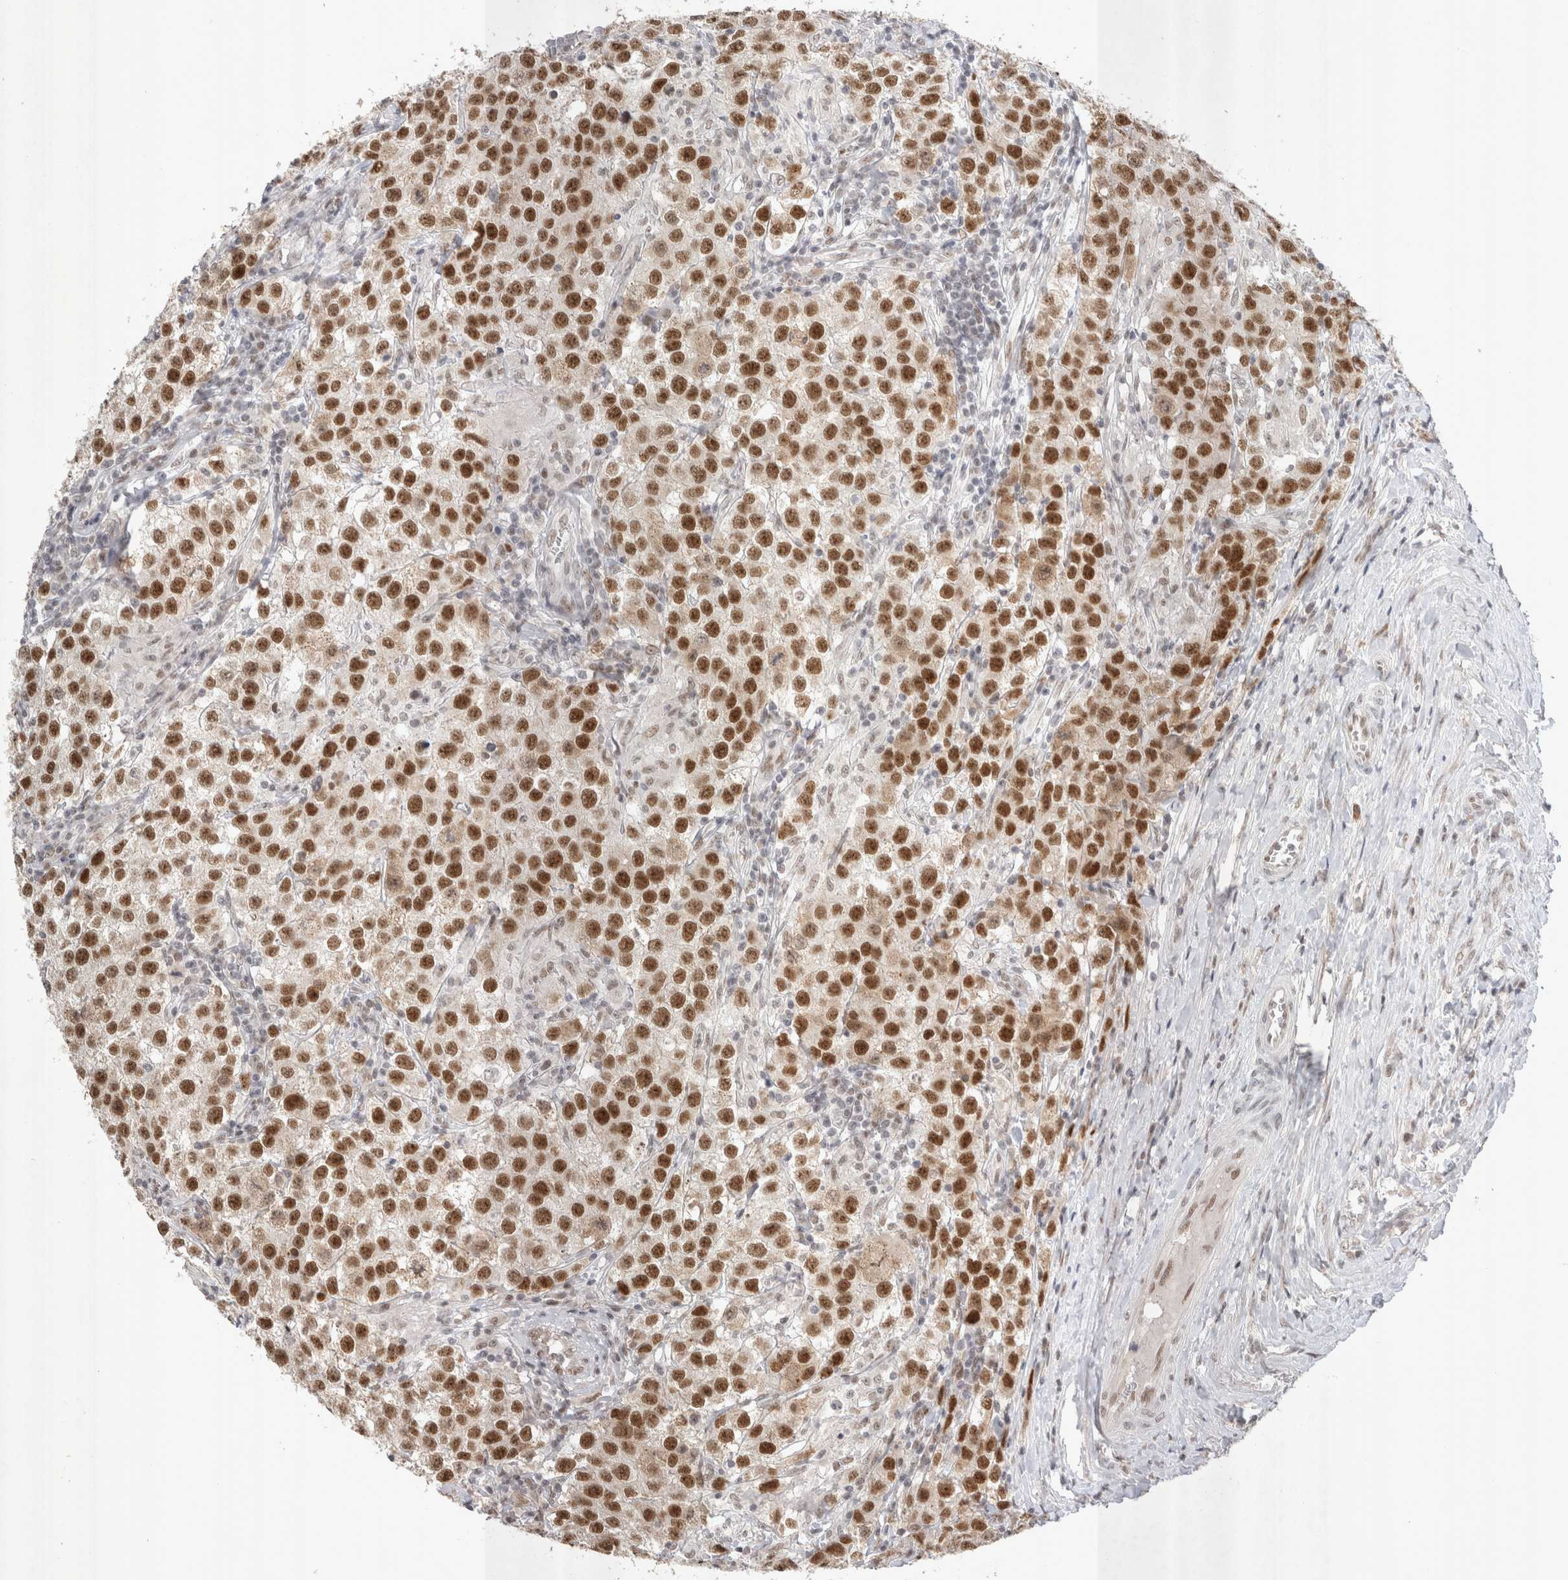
{"staining": {"intensity": "strong", "quantity": ">75%", "location": "nuclear"}, "tissue": "testis cancer", "cell_type": "Tumor cells", "image_type": "cancer", "snomed": [{"axis": "morphology", "description": "Seminoma, NOS"}, {"axis": "morphology", "description": "Carcinoma, Embryonal, NOS"}, {"axis": "topography", "description": "Testis"}], "caption": "This is an image of immunohistochemistry (IHC) staining of testis cancer, which shows strong expression in the nuclear of tumor cells.", "gene": "RECQL4", "patient": {"sex": "male", "age": 43}}